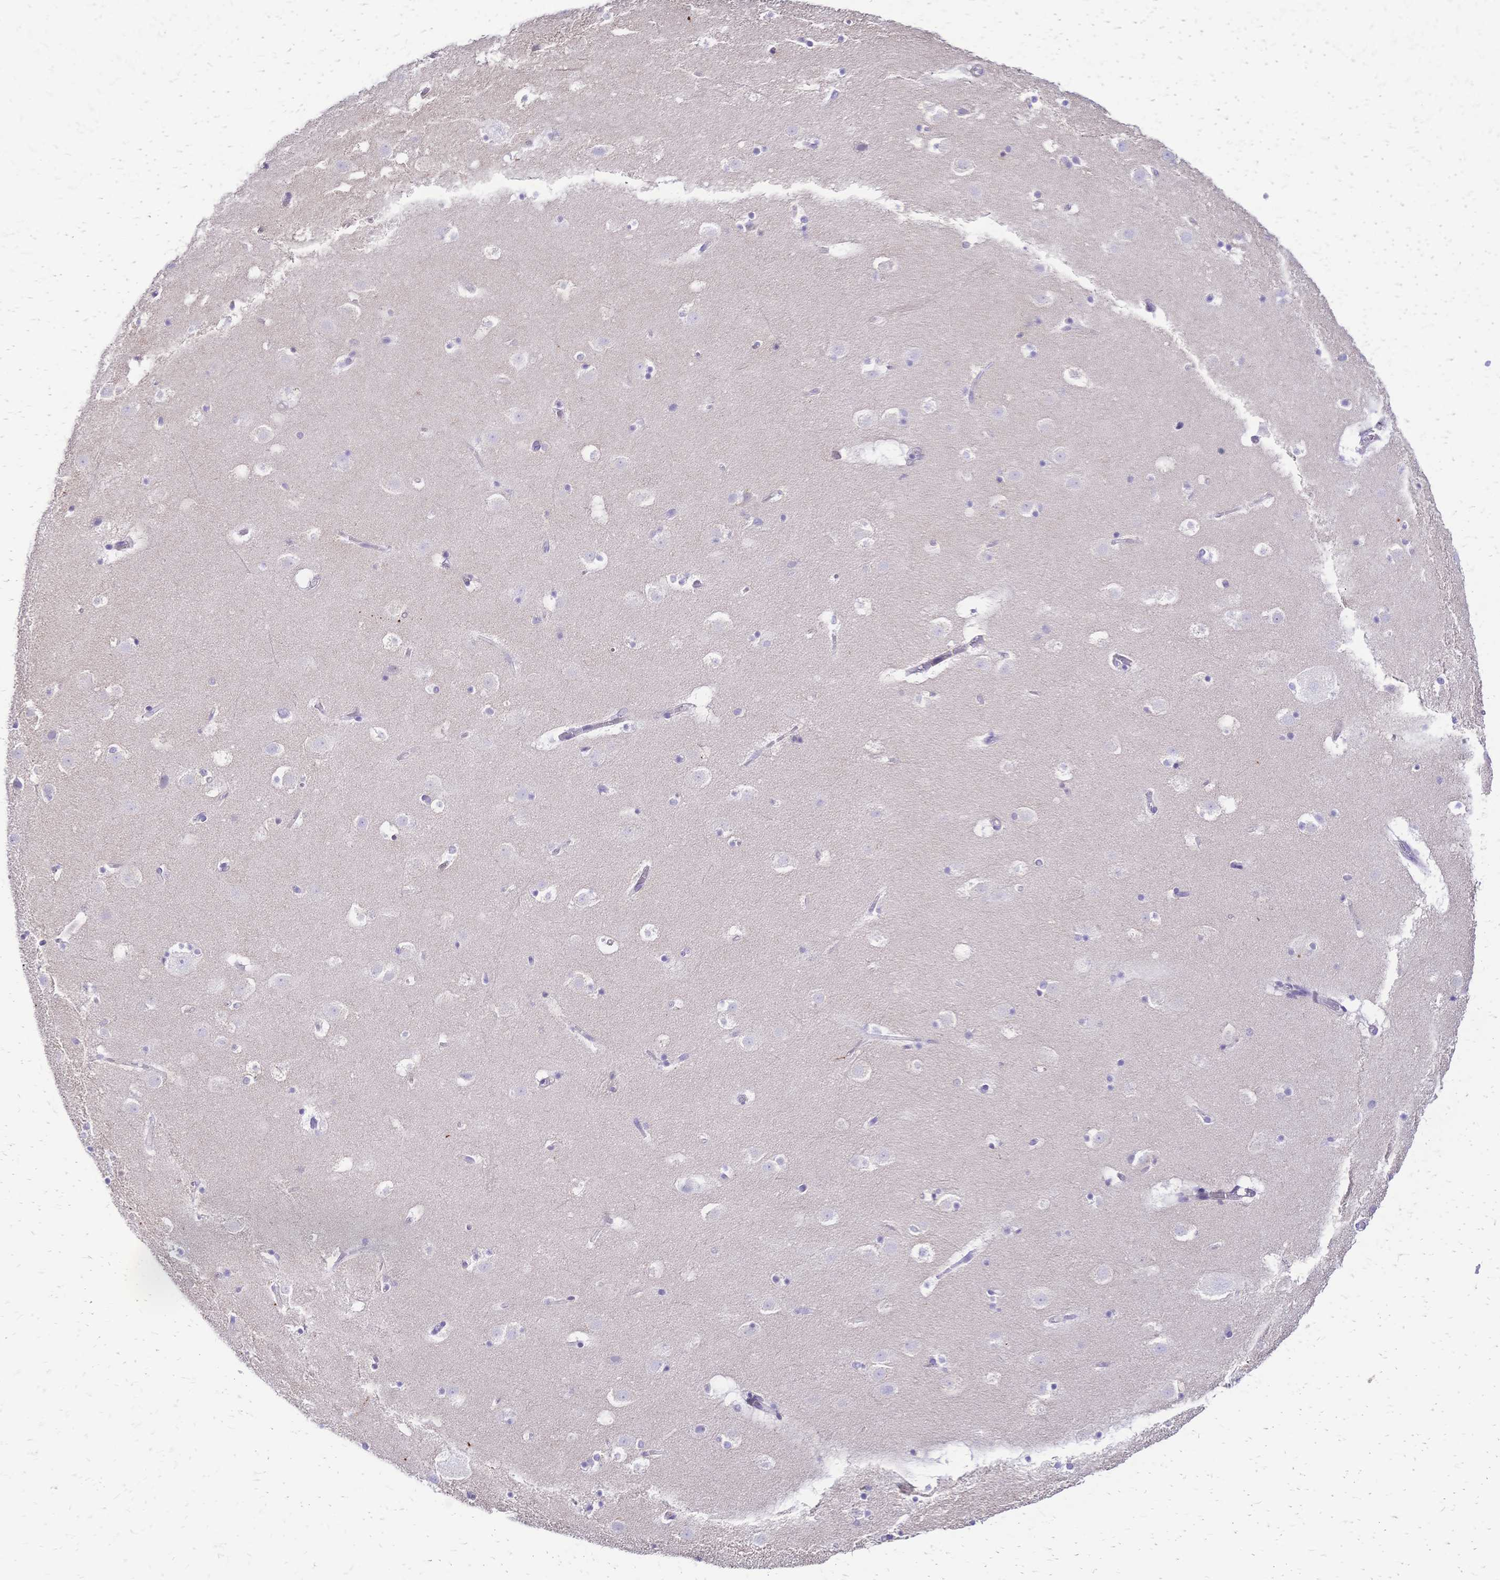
{"staining": {"intensity": "negative", "quantity": "none", "location": "none"}, "tissue": "caudate", "cell_type": "Glial cells", "image_type": "normal", "snomed": [{"axis": "morphology", "description": "Normal tissue, NOS"}, {"axis": "topography", "description": "Lateral ventricle wall"}], "caption": "This is an immunohistochemistry (IHC) image of normal human caudate. There is no positivity in glial cells.", "gene": "IL2RA", "patient": {"sex": "male", "age": 37}}